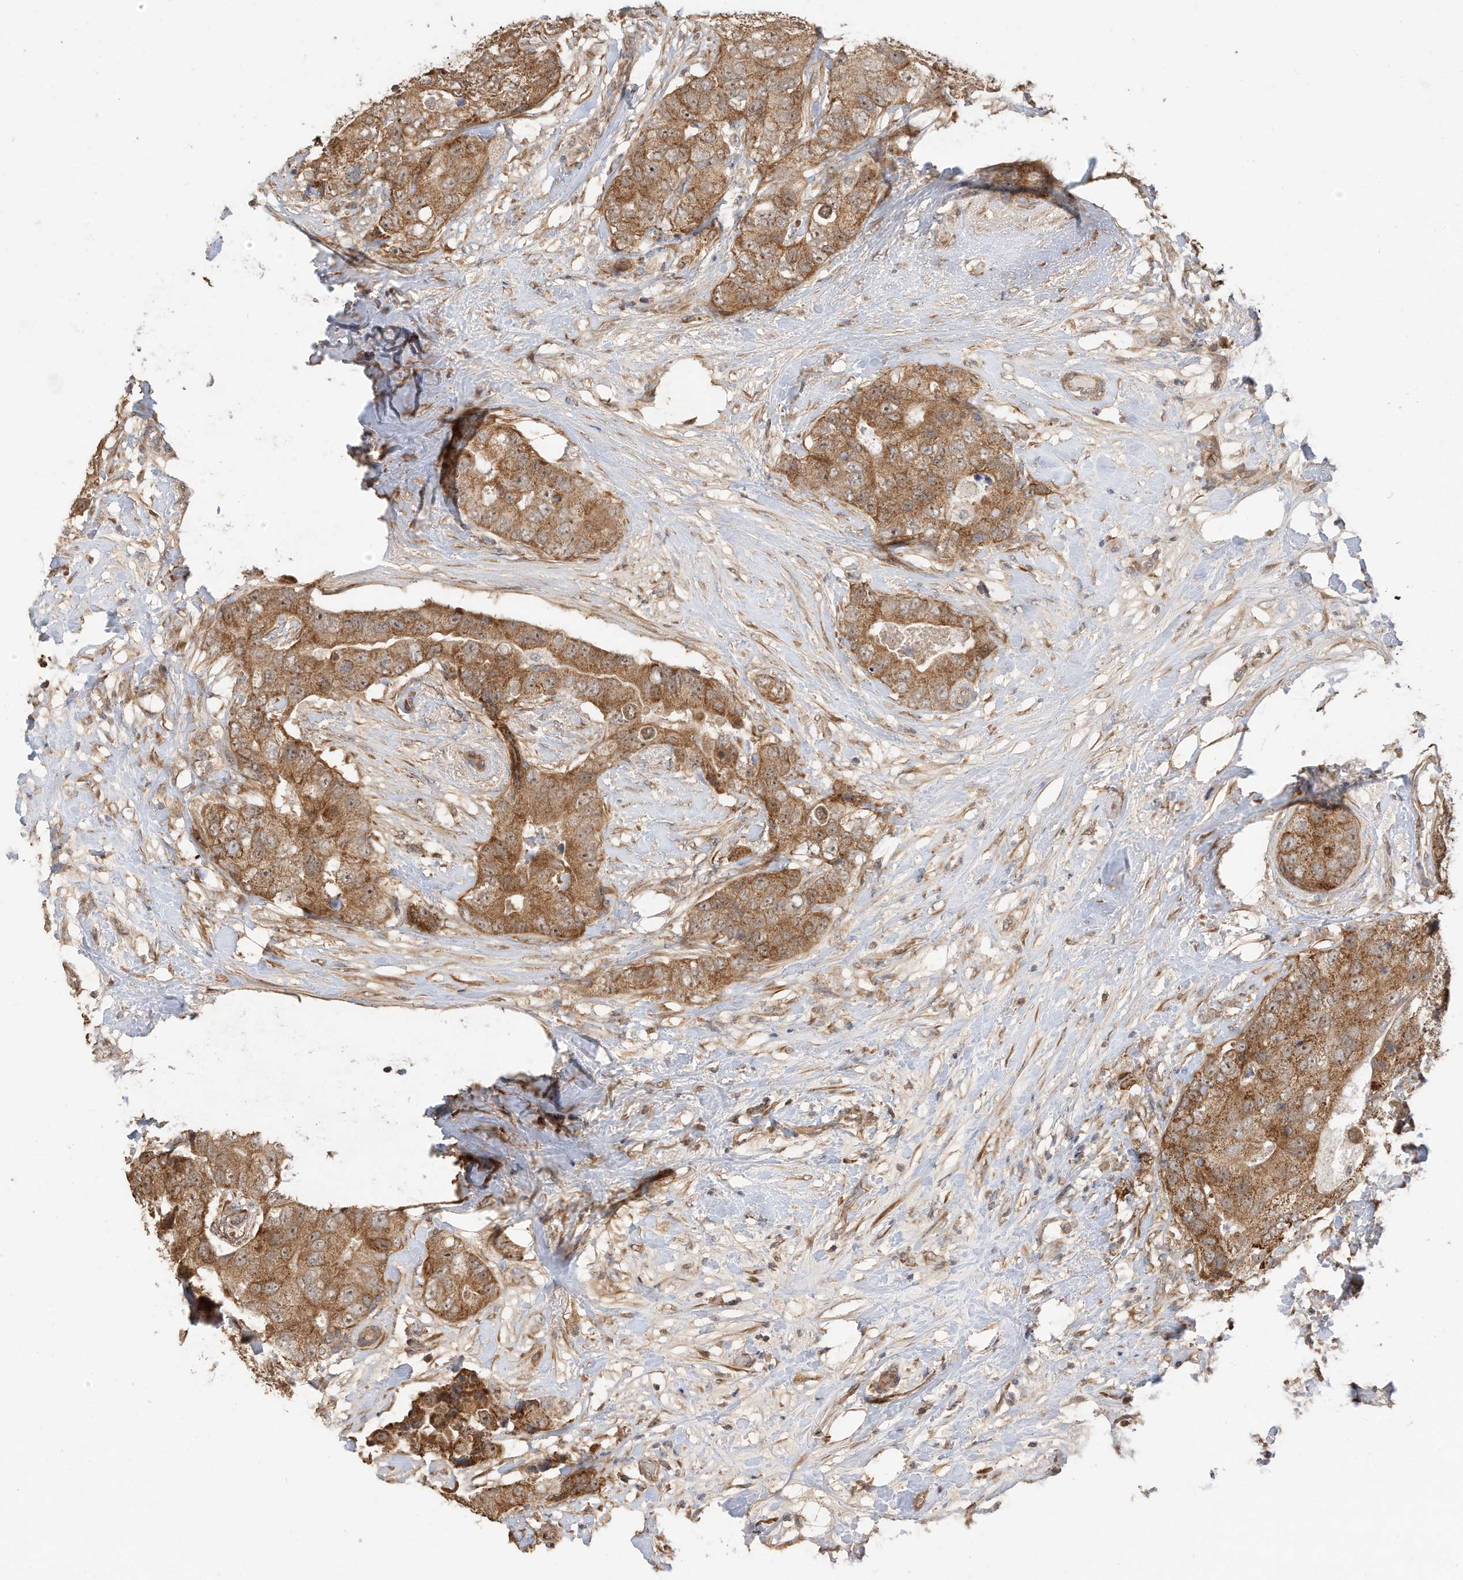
{"staining": {"intensity": "moderate", "quantity": ">75%", "location": "cytoplasmic/membranous"}, "tissue": "breast cancer", "cell_type": "Tumor cells", "image_type": "cancer", "snomed": [{"axis": "morphology", "description": "Duct carcinoma"}, {"axis": "topography", "description": "Breast"}], "caption": "Breast invasive ductal carcinoma tissue demonstrates moderate cytoplasmic/membranous staining in about >75% of tumor cells", "gene": "CAGE1", "patient": {"sex": "female", "age": 62}}